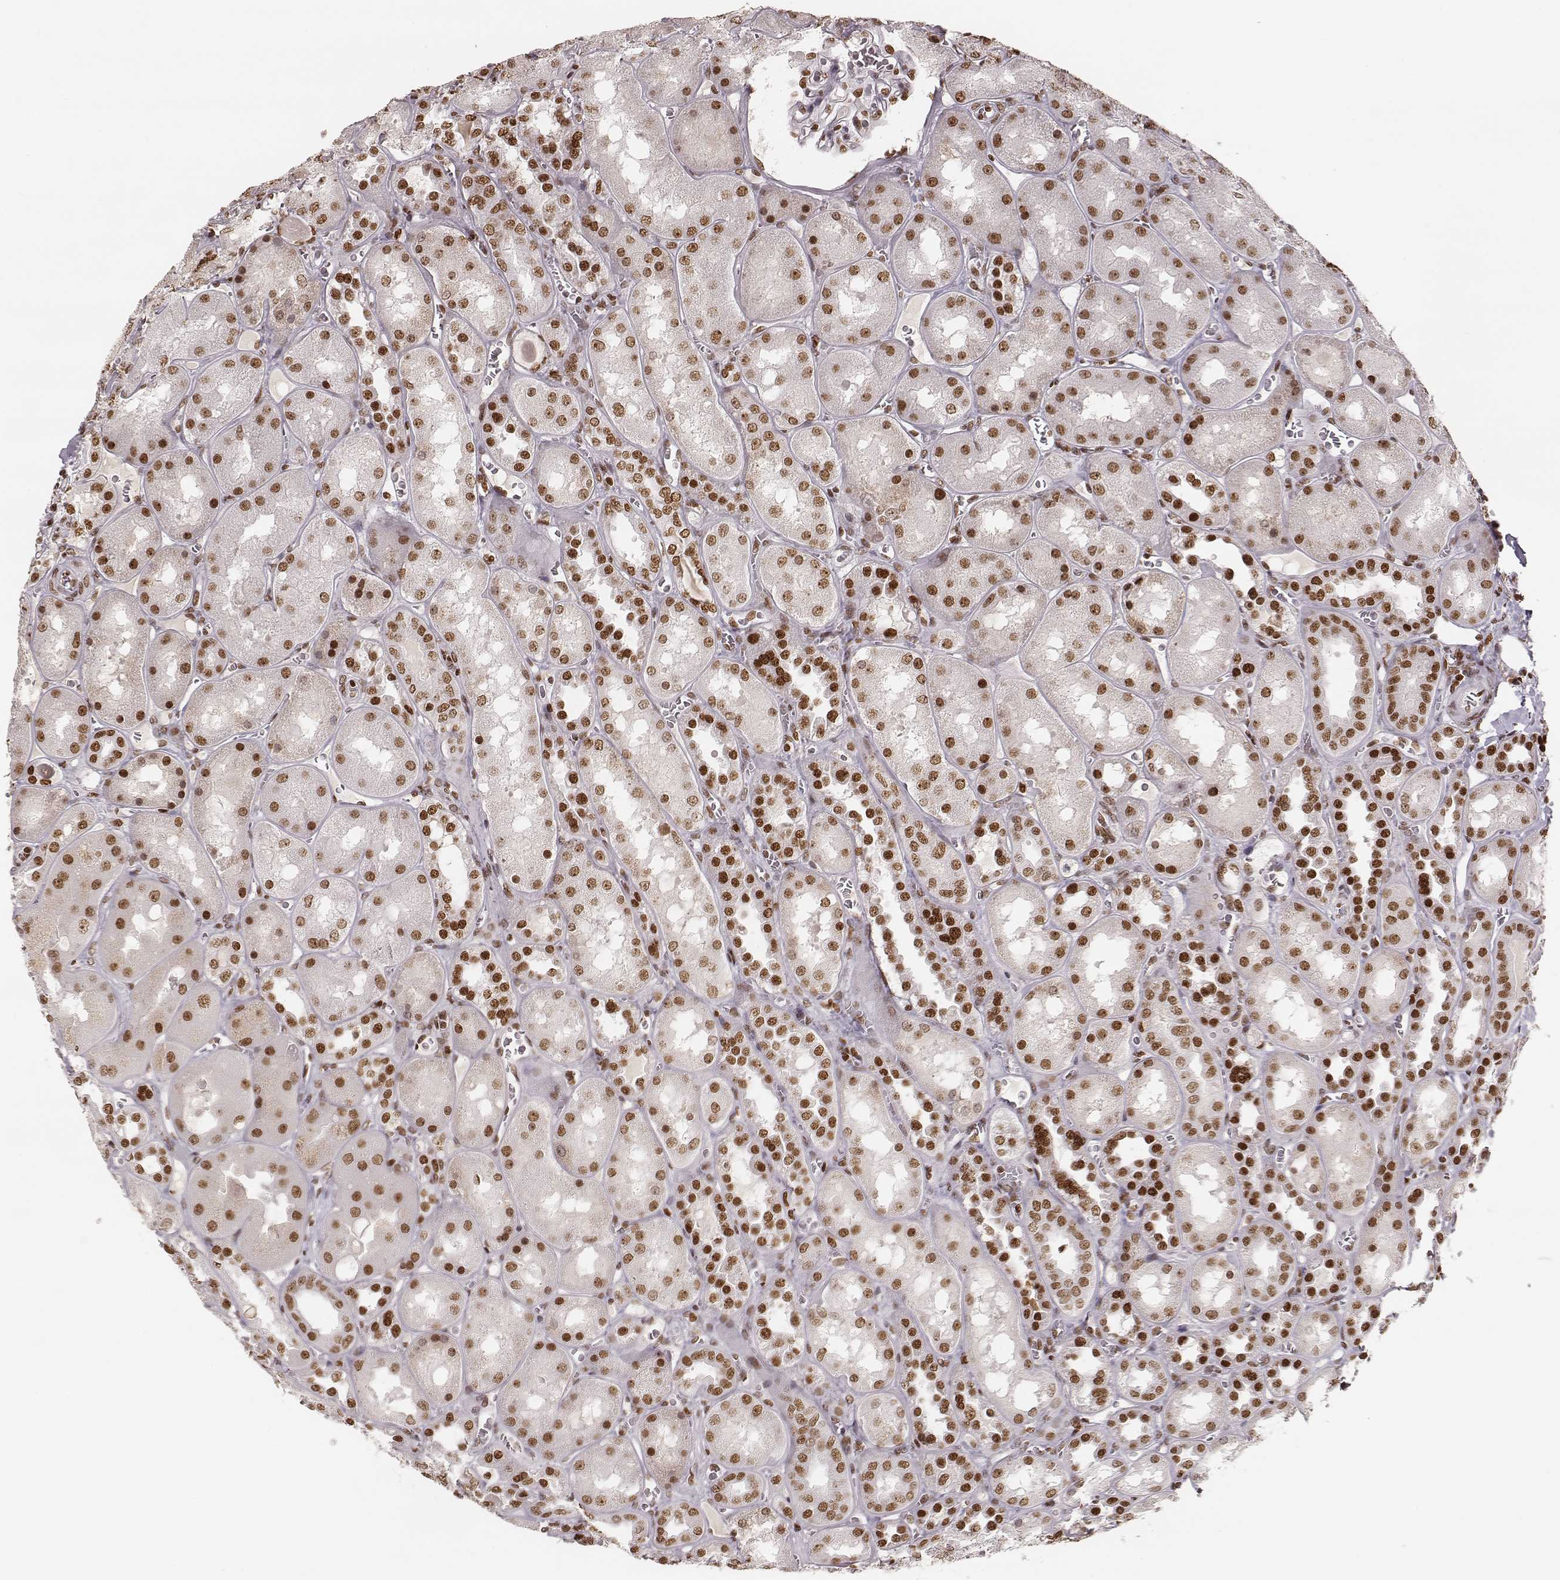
{"staining": {"intensity": "strong", "quantity": ">75%", "location": "nuclear"}, "tissue": "kidney", "cell_type": "Cells in glomeruli", "image_type": "normal", "snomed": [{"axis": "morphology", "description": "Normal tissue, NOS"}, {"axis": "topography", "description": "Kidney"}], "caption": "Protein staining by immunohistochemistry (IHC) demonstrates strong nuclear expression in approximately >75% of cells in glomeruli in normal kidney.", "gene": "PARP1", "patient": {"sex": "male", "age": 73}}